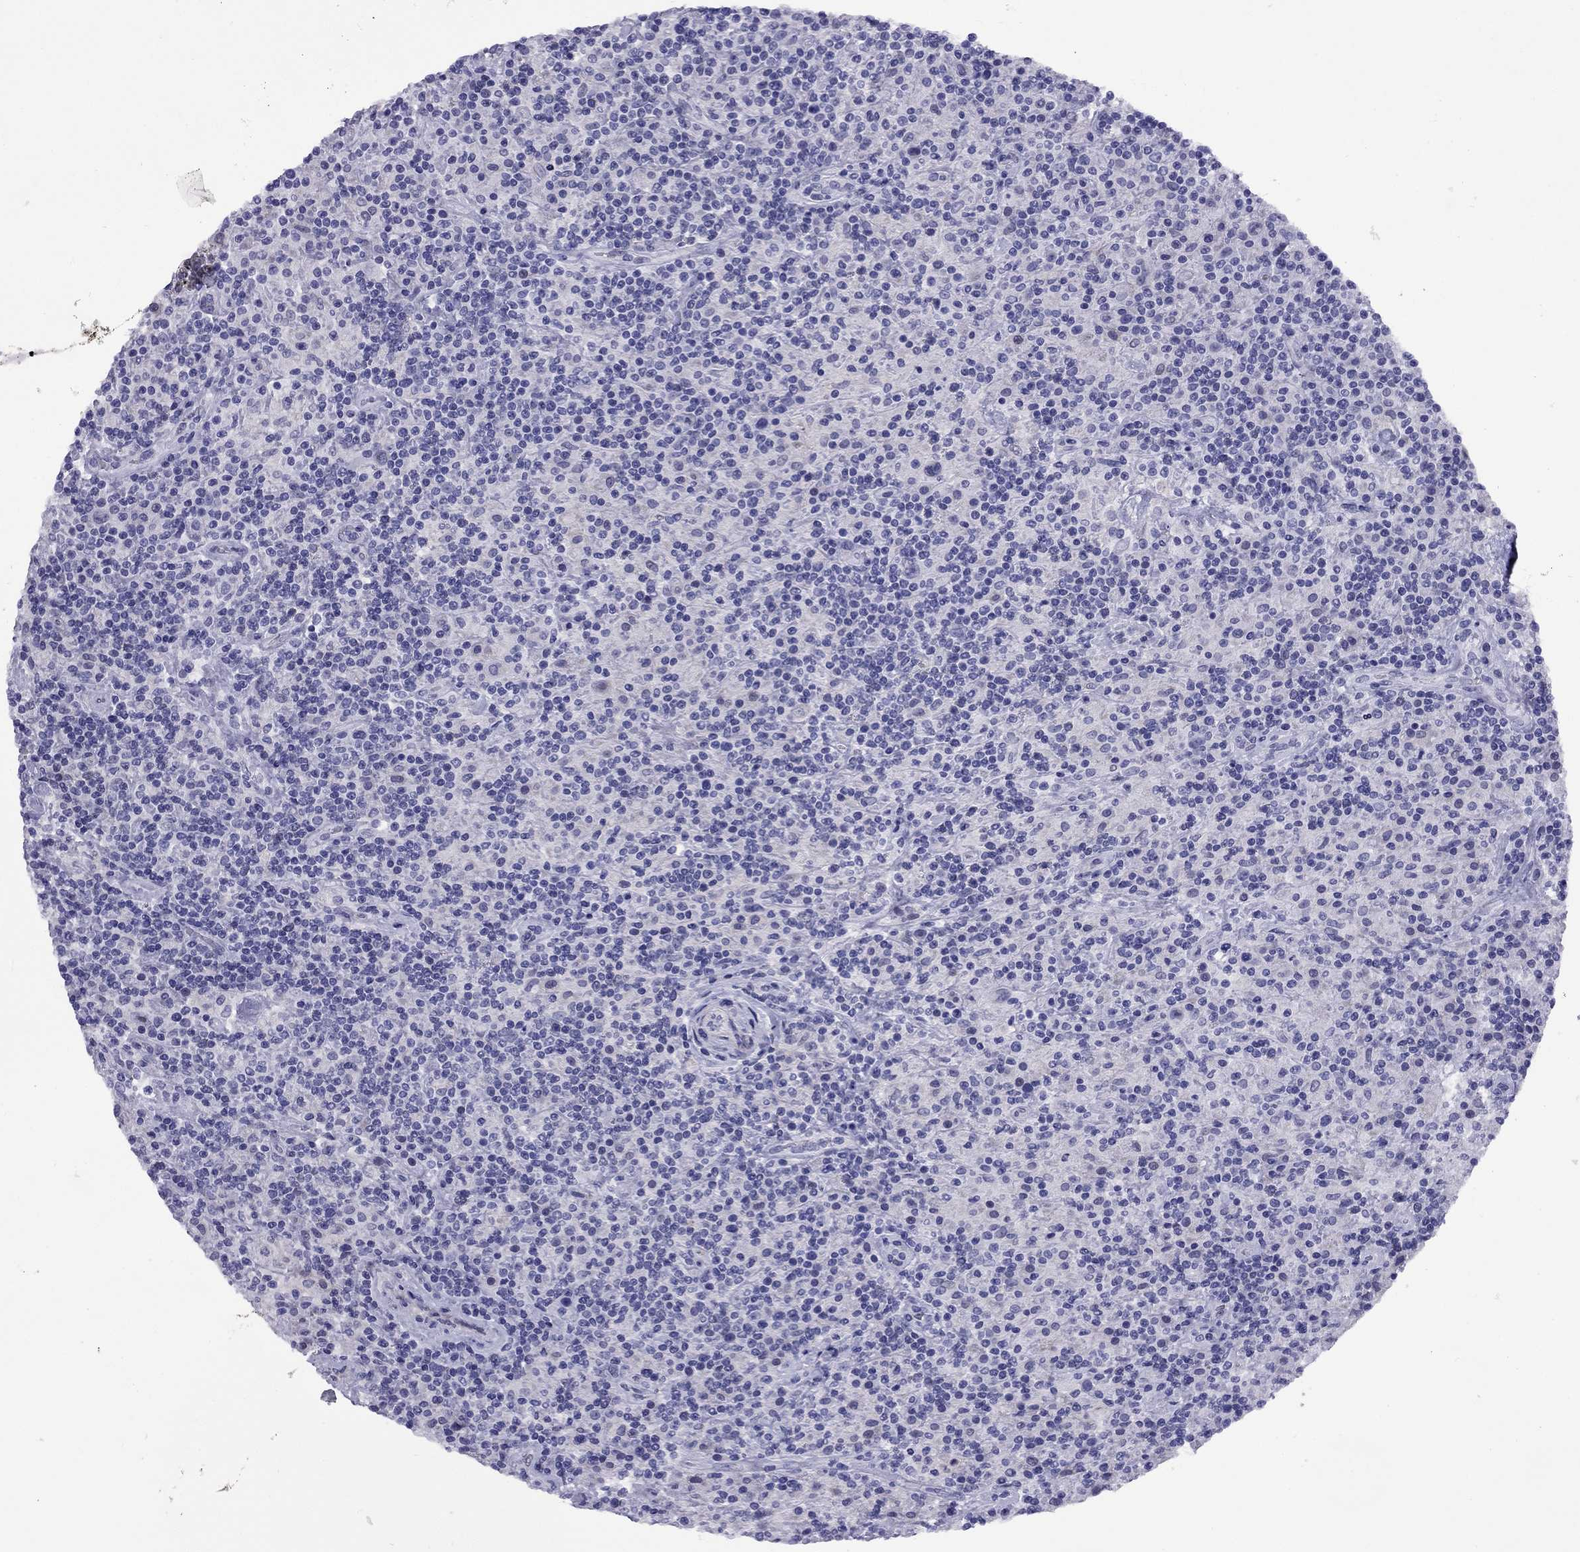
{"staining": {"intensity": "negative", "quantity": "none", "location": "none"}, "tissue": "lymphoma", "cell_type": "Tumor cells", "image_type": "cancer", "snomed": [{"axis": "morphology", "description": "Hodgkin's disease, NOS"}, {"axis": "topography", "description": "Lymph node"}], "caption": "A photomicrograph of lymphoma stained for a protein shows no brown staining in tumor cells.", "gene": "CMYA5", "patient": {"sex": "male", "age": 70}}